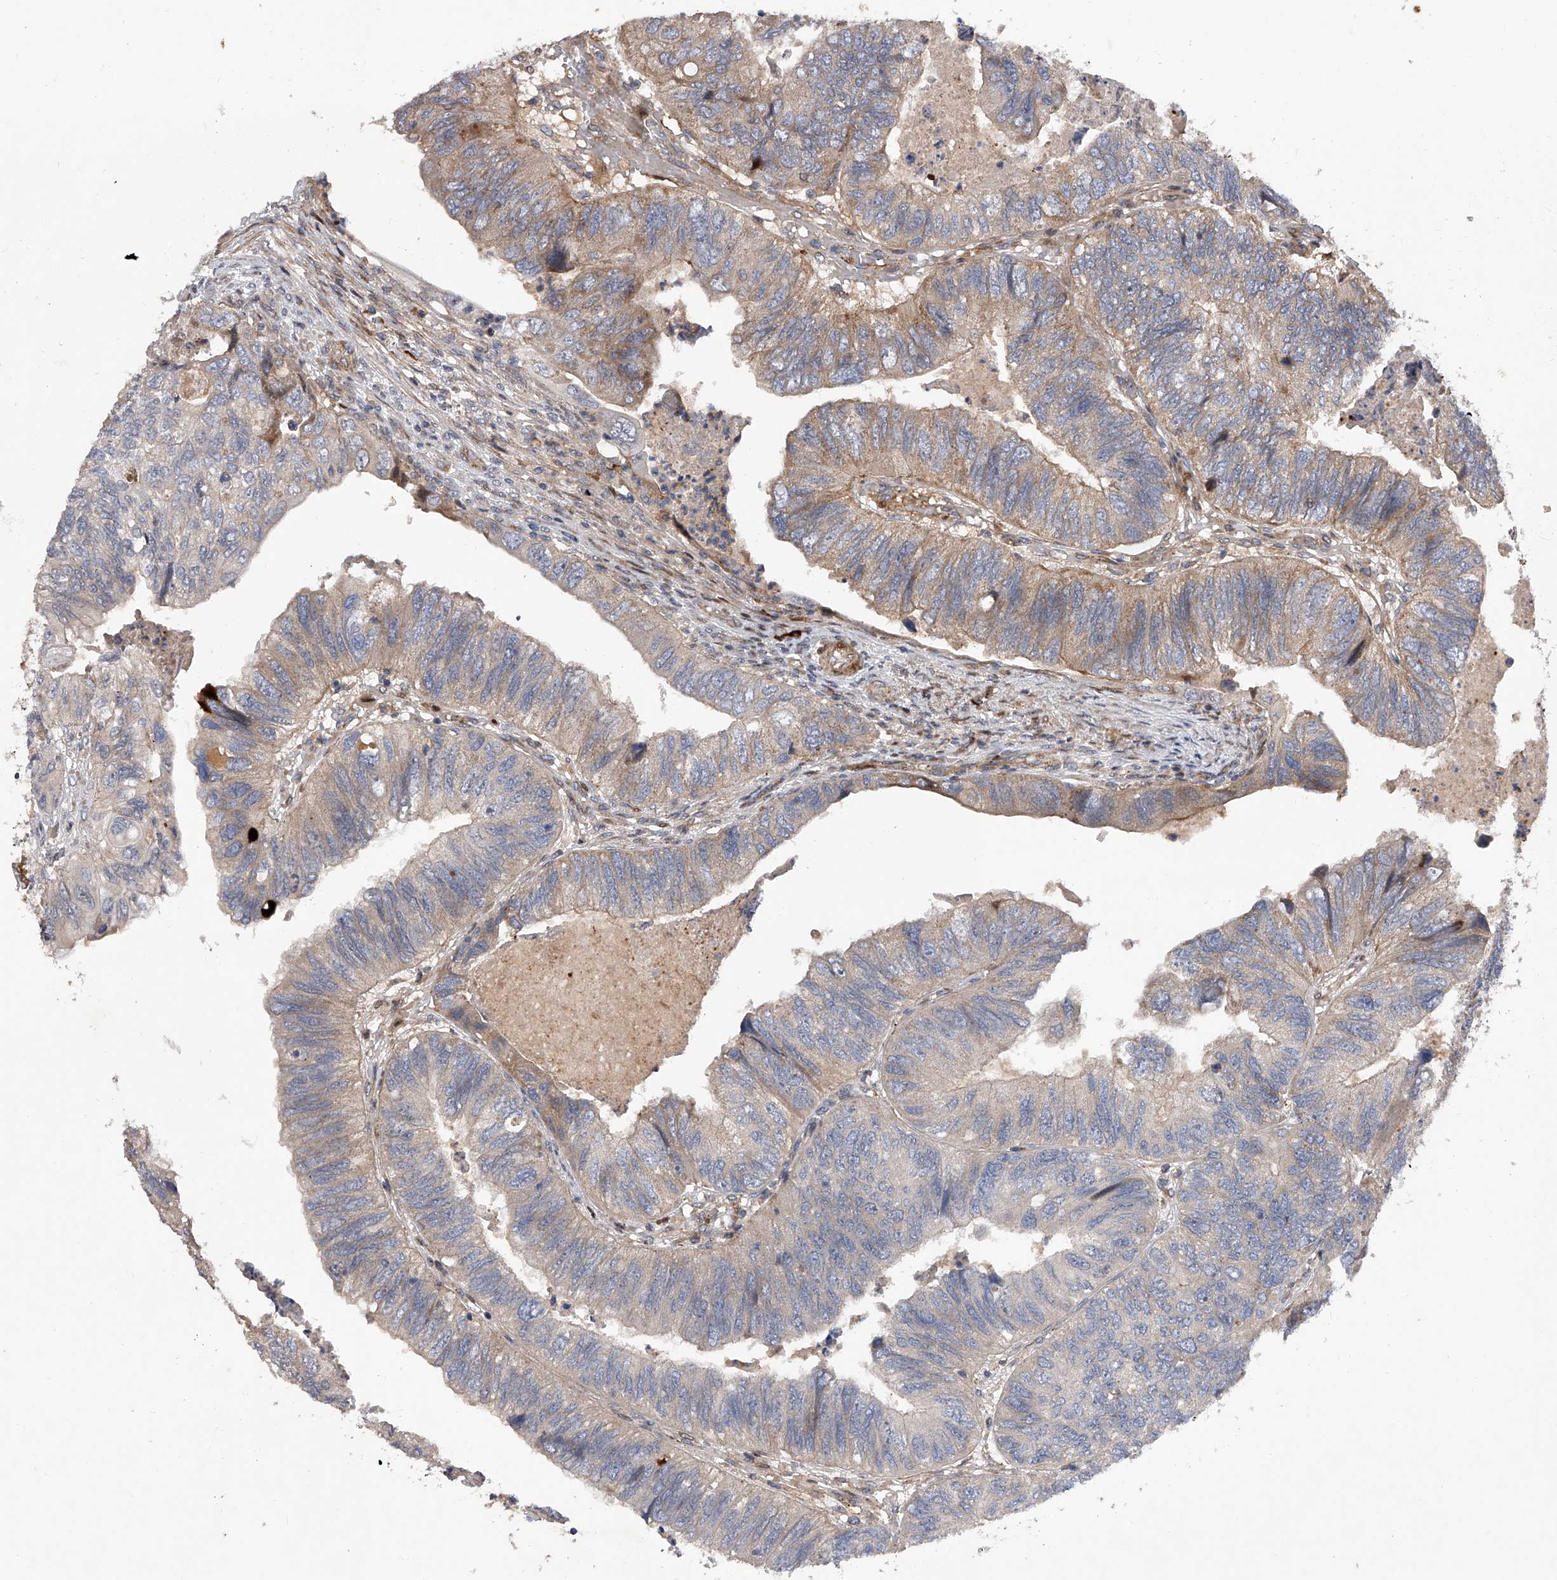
{"staining": {"intensity": "weak", "quantity": "25%-75%", "location": "cytoplasmic/membranous"}, "tissue": "colorectal cancer", "cell_type": "Tumor cells", "image_type": "cancer", "snomed": [{"axis": "morphology", "description": "Adenocarcinoma, NOS"}, {"axis": "topography", "description": "Rectum"}], "caption": "Immunohistochemical staining of colorectal cancer demonstrates low levels of weak cytoplasmic/membranous expression in approximately 25%-75% of tumor cells. (Brightfield microscopy of DAB IHC at high magnification).", "gene": "PDSS2", "patient": {"sex": "male", "age": 63}}